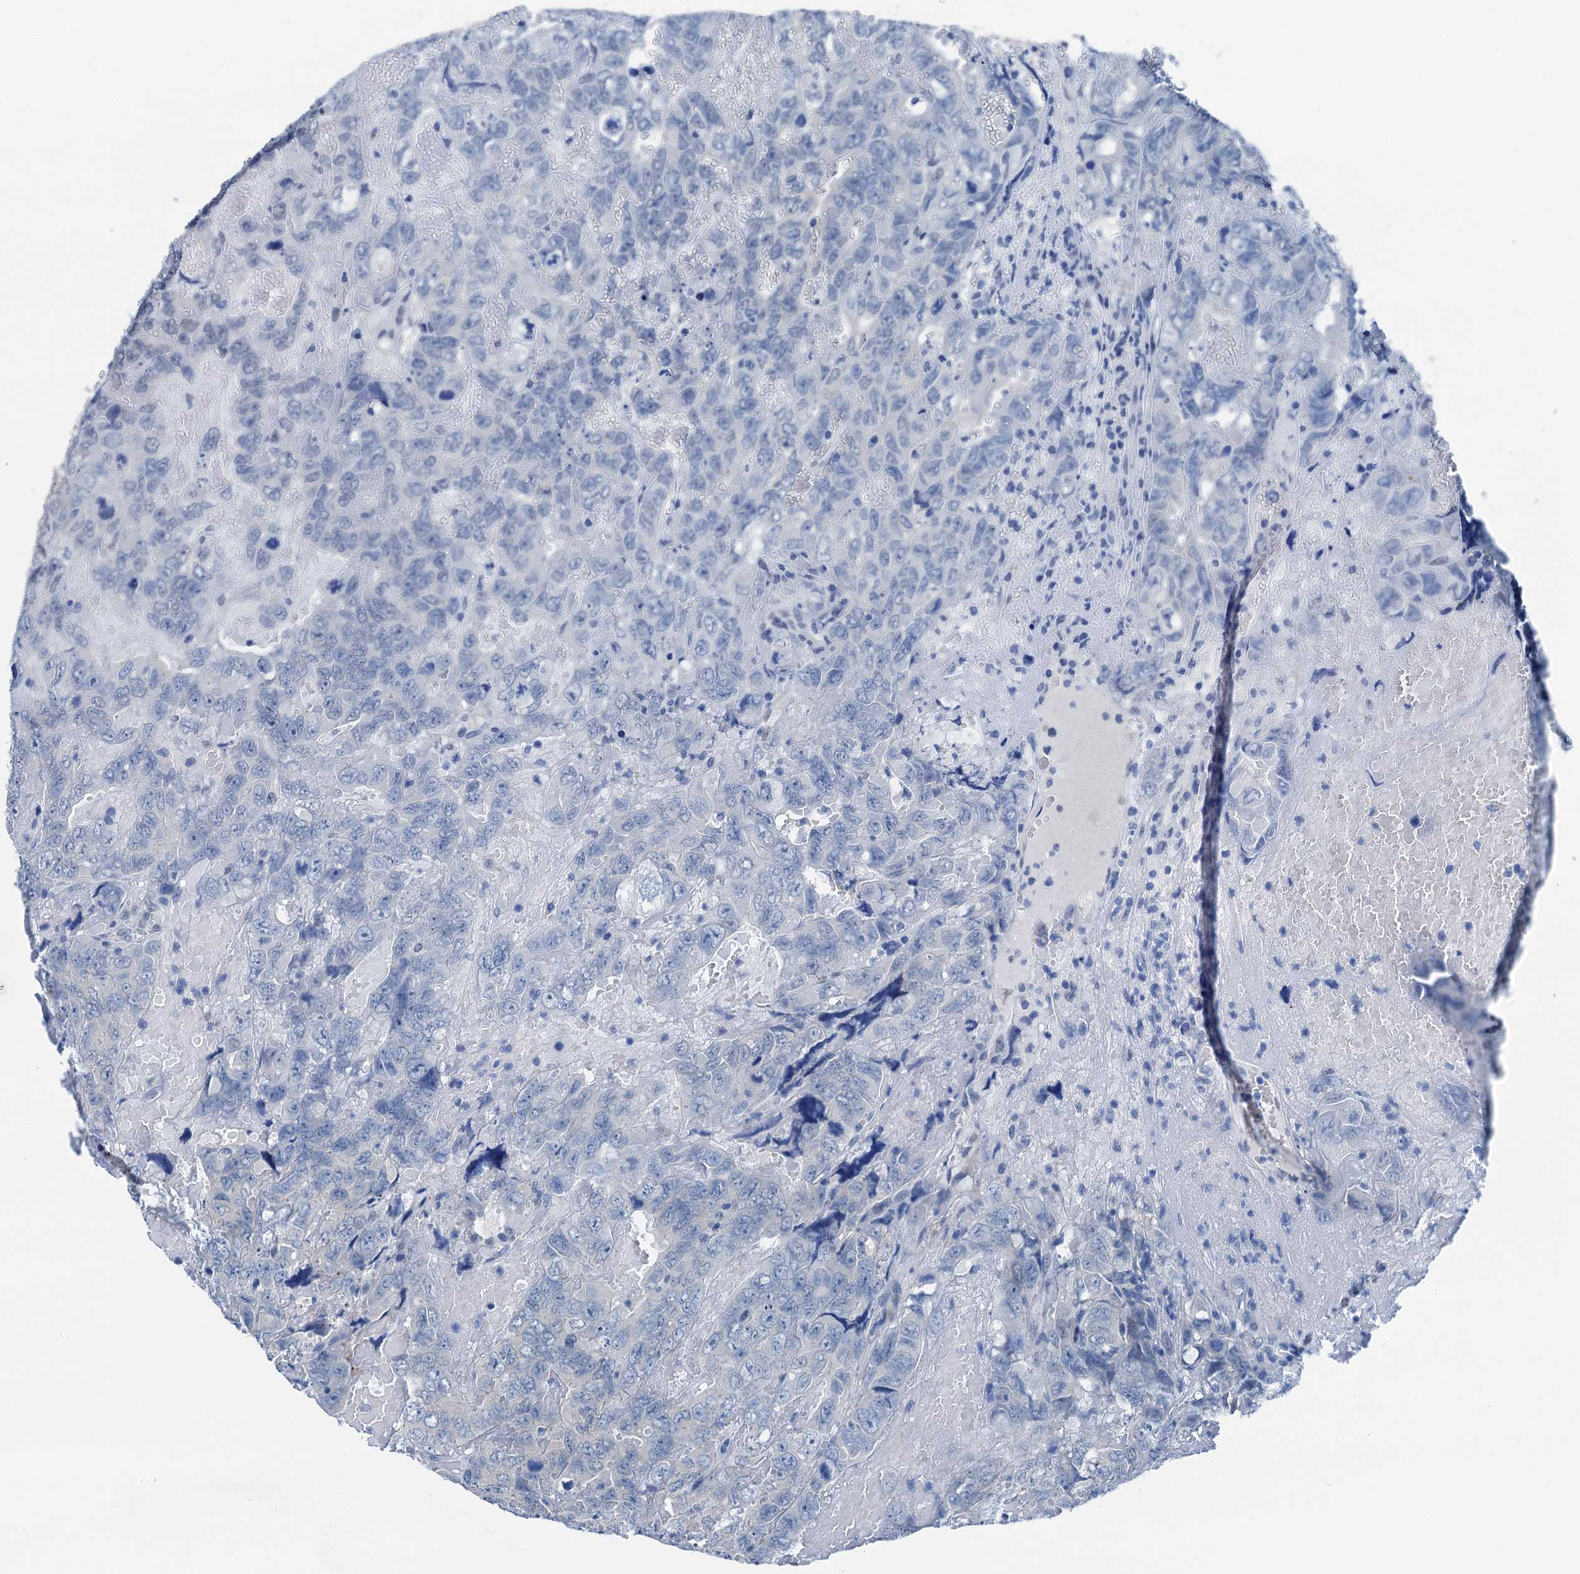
{"staining": {"intensity": "negative", "quantity": "none", "location": "none"}, "tissue": "testis cancer", "cell_type": "Tumor cells", "image_type": "cancer", "snomed": [{"axis": "morphology", "description": "Carcinoma, Embryonal, NOS"}, {"axis": "topography", "description": "Testis"}], "caption": "An image of human testis cancer (embryonal carcinoma) is negative for staining in tumor cells.", "gene": "CBLN3", "patient": {"sex": "male", "age": 45}}